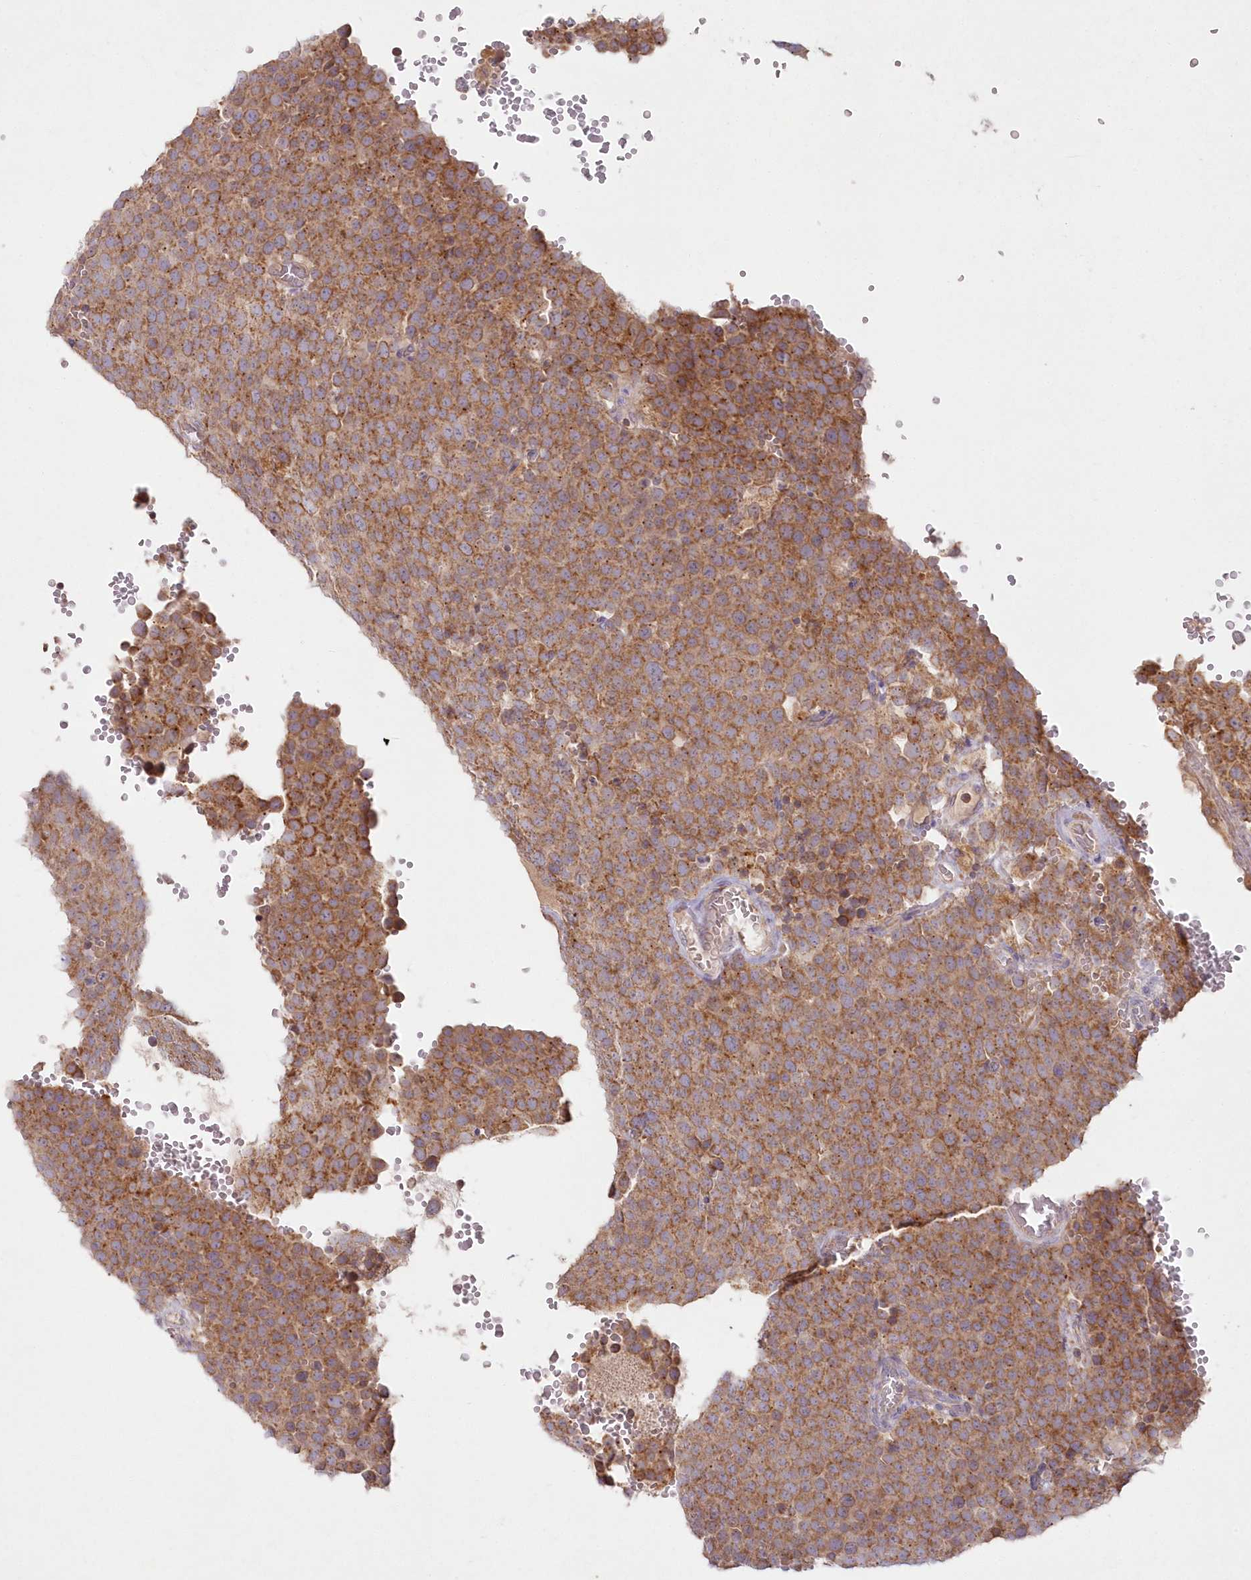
{"staining": {"intensity": "moderate", "quantity": ">75%", "location": "cytoplasmic/membranous"}, "tissue": "testis cancer", "cell_type": "Tumor cells", "image_type": "cancer", "snomed": [{"axis": "morphology", "description": "Seminoma, NOS"}, {"axis": "topography", "description": "Testis"}], "caption": "Moderate cytoplasmic/membranous expression is present in approximately >75% of tumor cells in testis cancer.", "gene": "ARSB", "patient": {"sex": "male", "age": 71}}